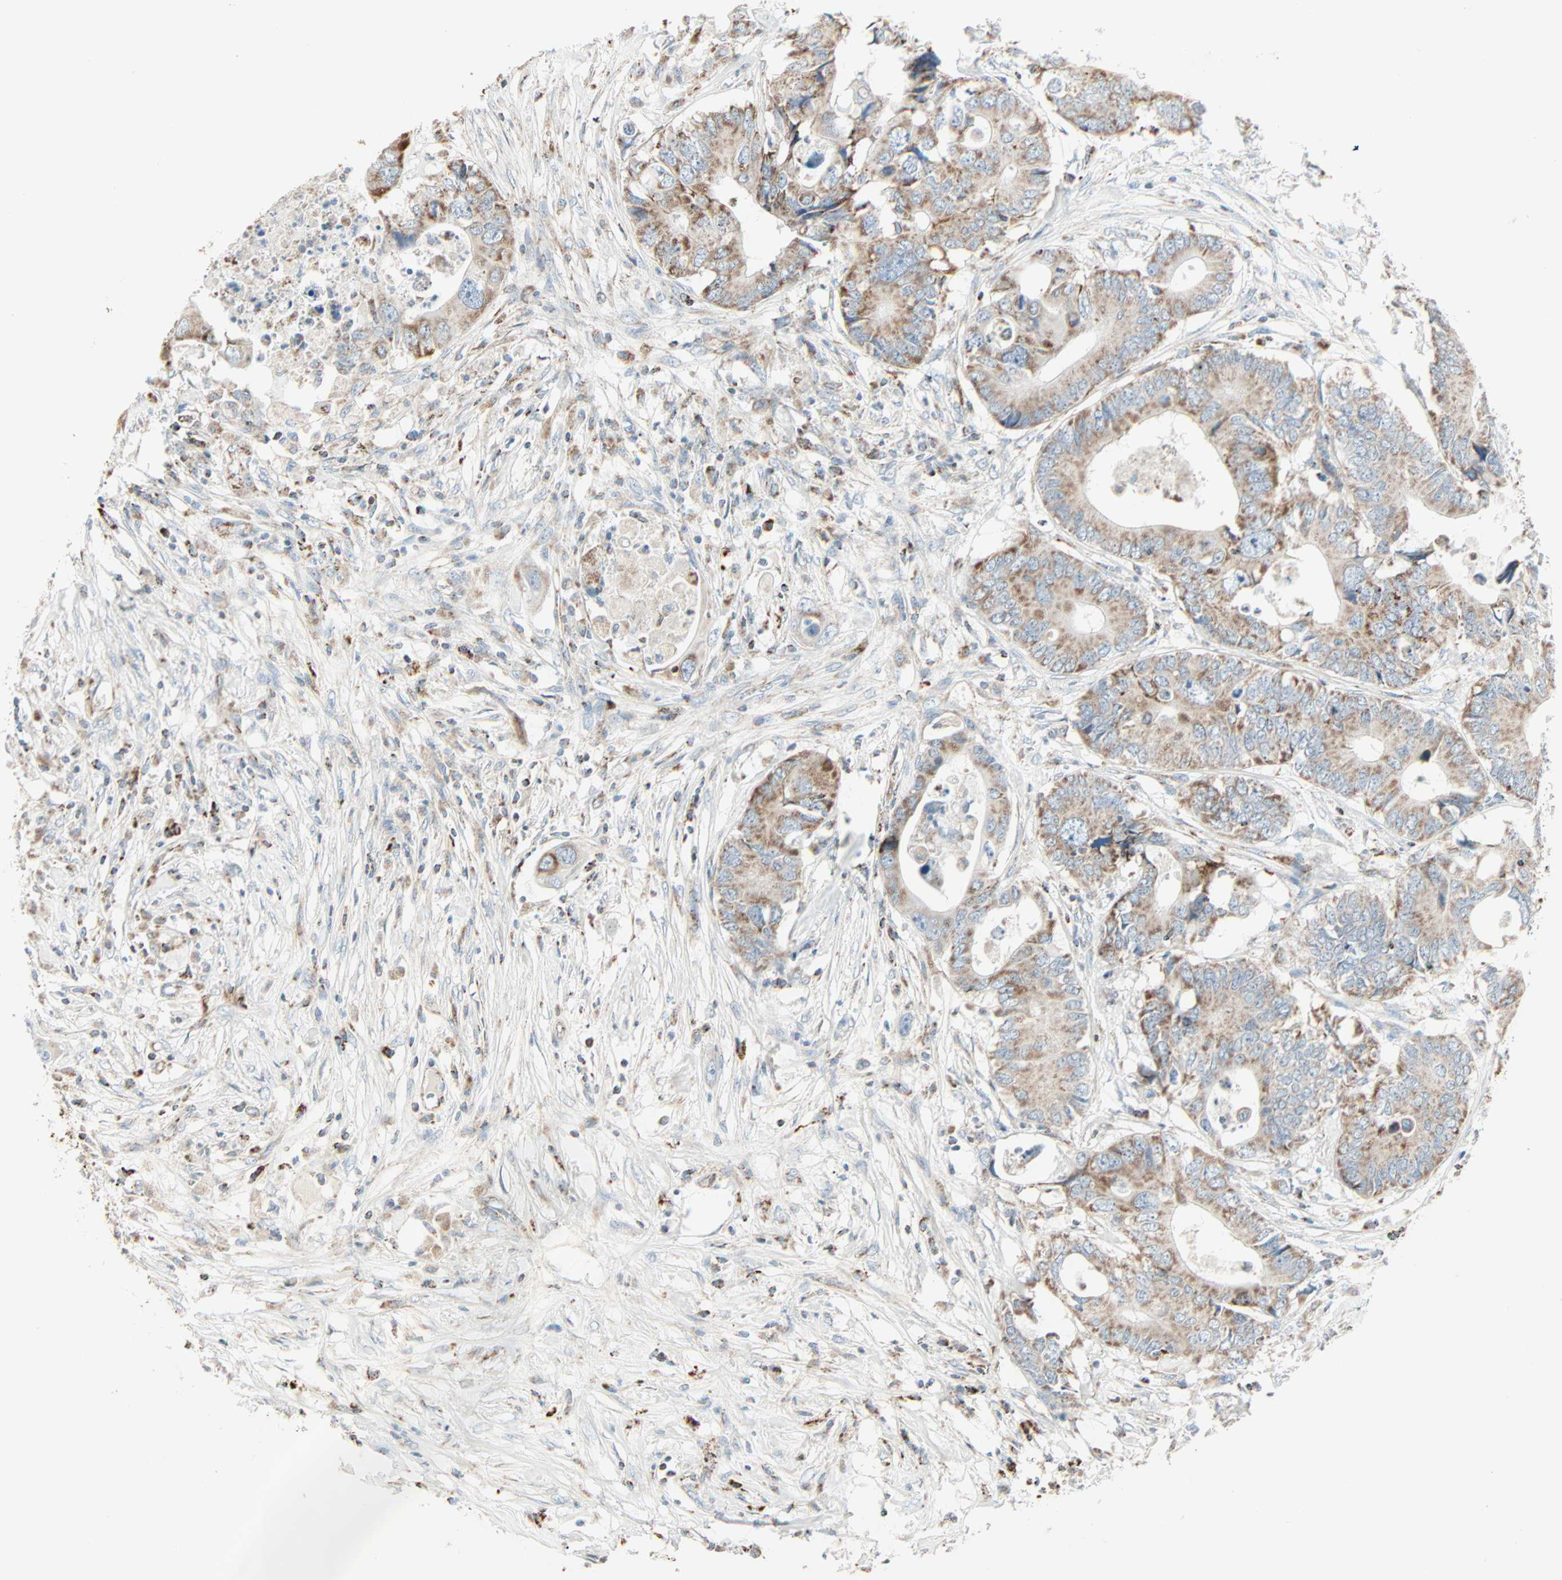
{"staining": {"intensity": "moderate", "quantity": "25%-75%", "location": "cytoplasmic/membranous"}, "tissue": "colorectal cancer", "cell_type": "Tumor cells", "image_type": "cancer", "snomed": [{"axis": "morphology", "description": "Adenocarcinoma, NOS"}, {"axis": "topography", "description": "Colon"}], "caption": "Immunohistochemistry staining of colorectal cancer, which demonstrates medium levels of moderate cytoplasmic/membranous staining in approximately 25%-75% of tumor cells indicating moderate cytoplasmic/membranous protein expression. The staining was performed using DAB (brown) for protein detection and nuclei were counterstained in hematoxylin (blue).", "gene": "IDH2", "patient": {"sex": "male", "age": 71}}